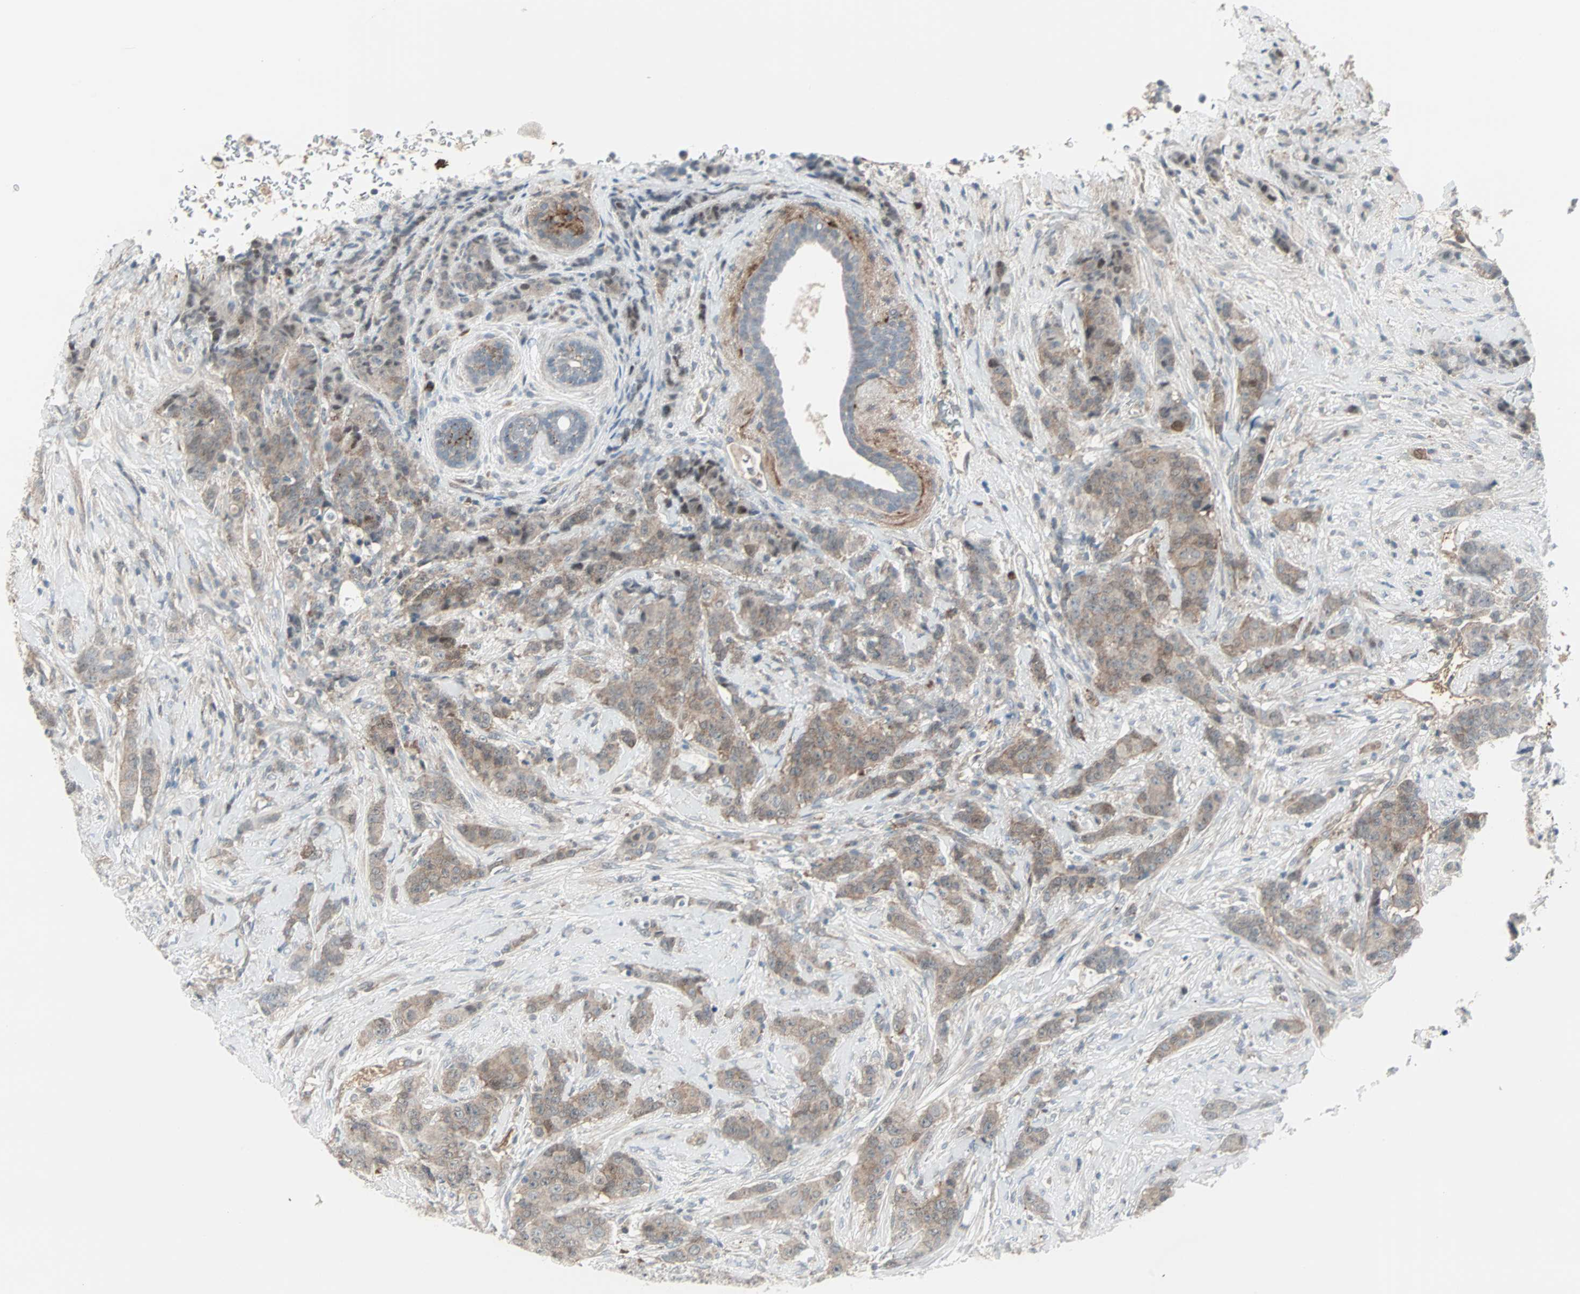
{"staining": {"intensity": "weak", "quantity": ">75%", "location": "cytoplasmic/membranous"}, "tissue": "breast cancer", "cell_type": "Tumor cells", "image_type": "cancer", "snomed": [{"axis": "morphology", "description": "Duct carcinoma"}, {"axis": "topography", "description": "Breast"}], "caption": "Immunohistochemistry photomicrograph of breast cancer (intraductal carcinoma) stained for a protein (brown), which reveals low levels of weak cytoplasmic/membranous expression in approximately >75% of tumor cells.", "gene": "CASP3", "patient": {"sex": "female", "age": 40}}